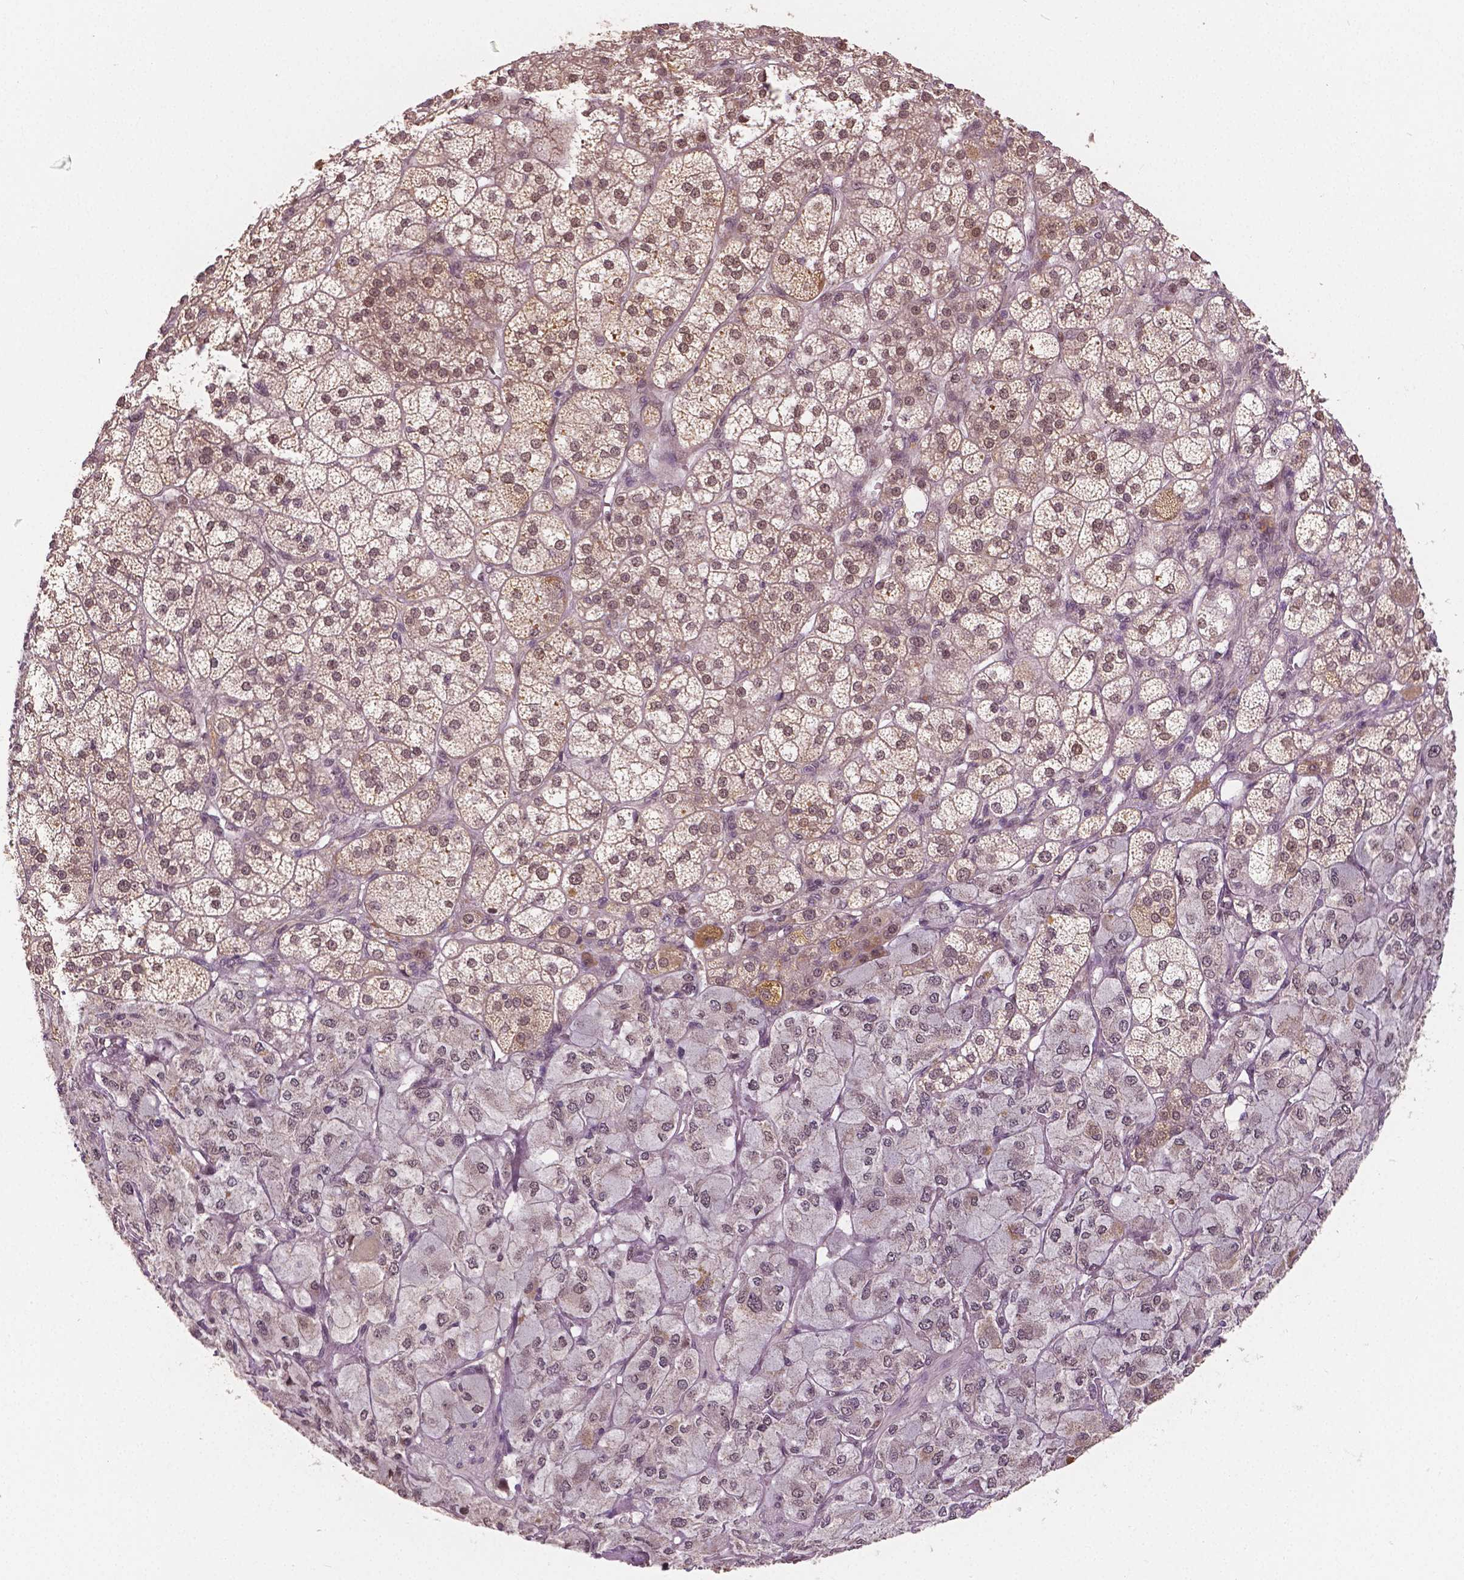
{"staining": {"intensity": "moderate", "quantity": ">75%", "location": "cytoplasmic/membranous,nuclear"}, "tissue": "adrenal gland", "cell_type": "Glandular cells", "image_type": "normal", "snomed": [{"axis": "morphology", "description": "Normal tissue, NOS"}, {"axis": "topography", "description": "Adrenal gland"}], "caption": "Moderate cytoplasmic/membranous,nuclear staining for a protein is seen in about >75% of glandular cells of normal adrenal gland using IHC.", "gene": "HMBOX1", "patient": {"sex": "female", "age": 60}}